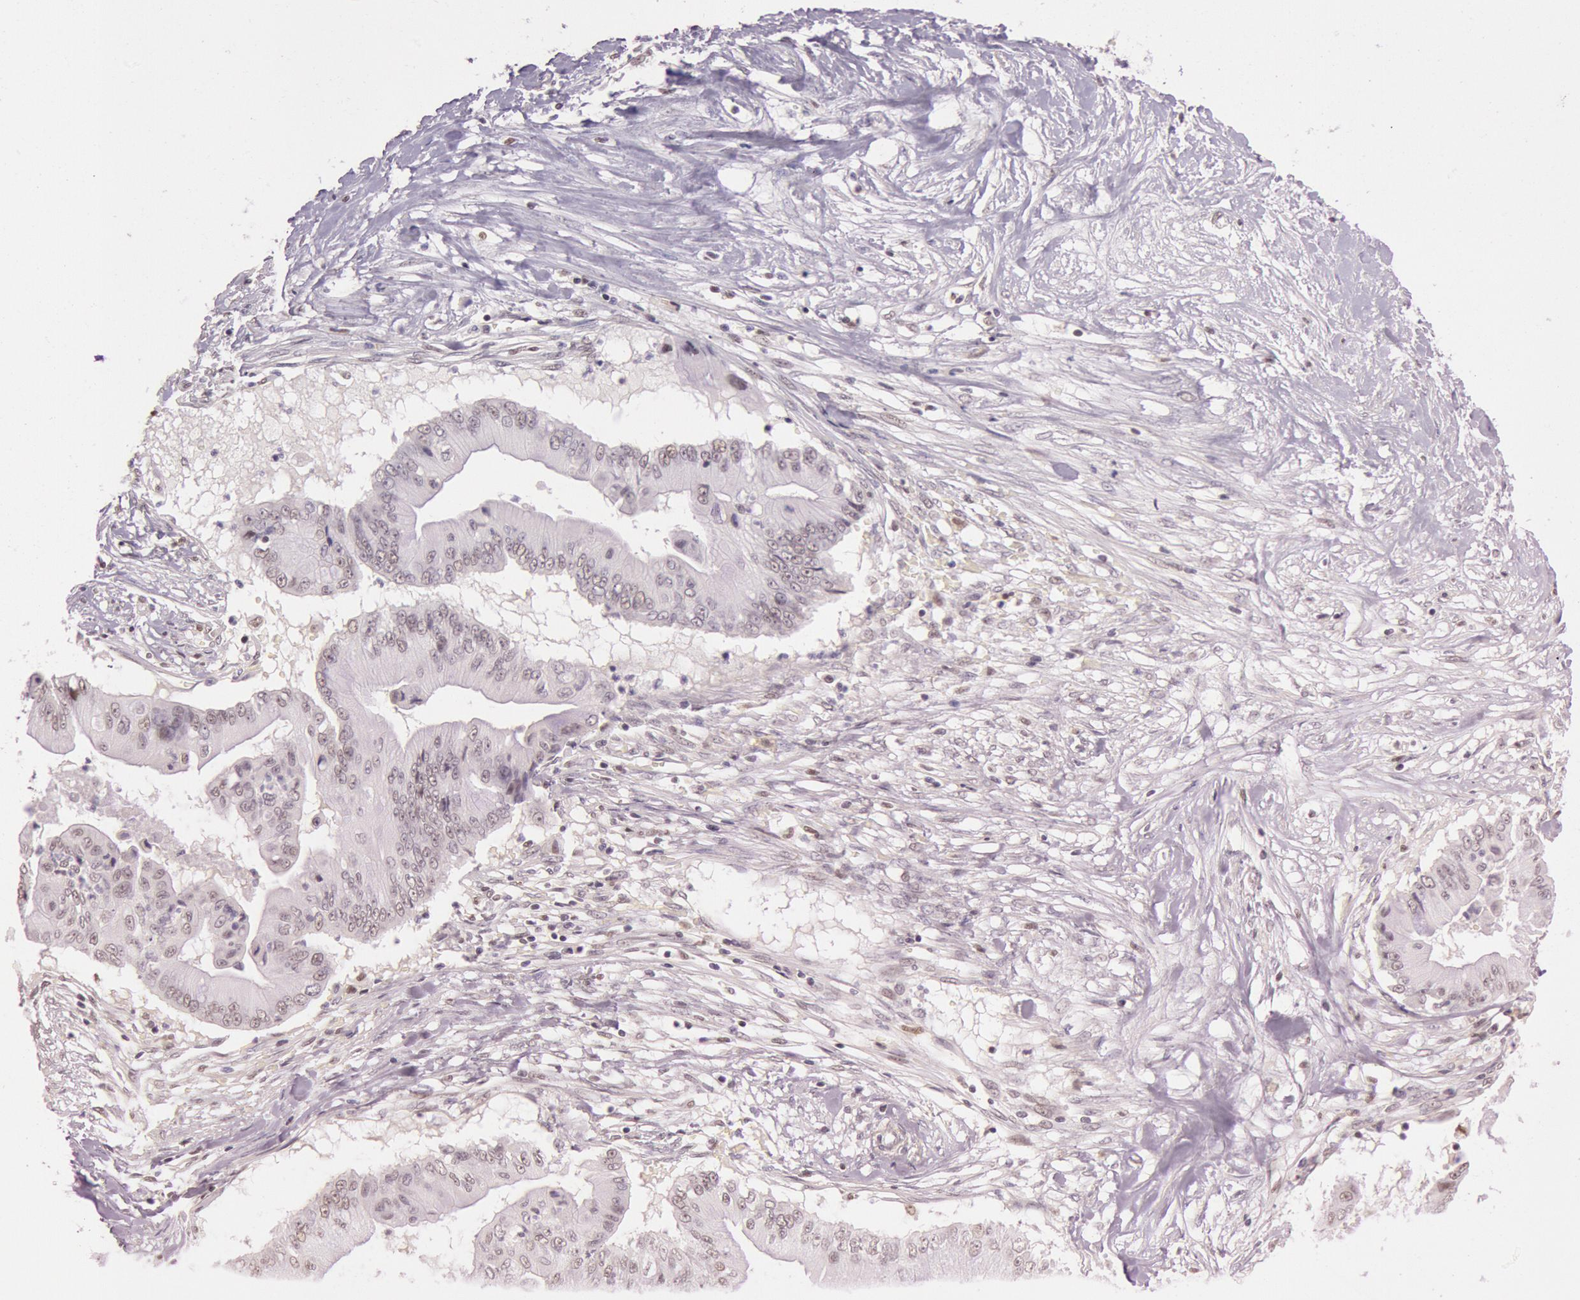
{"staining": {"intensity": "weak", "quantity": "<25%", "location": "nuclear"}, "tissue": "pancreatic cancer", "cell_type": "Tumor cells", "image_type": "cancer", "snomed": [{"axis": "morphology", "description": "Adenocarcinoma, NOS"}, {"axis": "topography", "description": "Pancreas"}], "caption": "High power microscopy photomicrograph of an immunohistochemistry image of pancreatic adenocarcinoma, revealing no significant expression in tumor cells.", "gene": "TASL", "patient": {"sex": "male", "age": 62}}